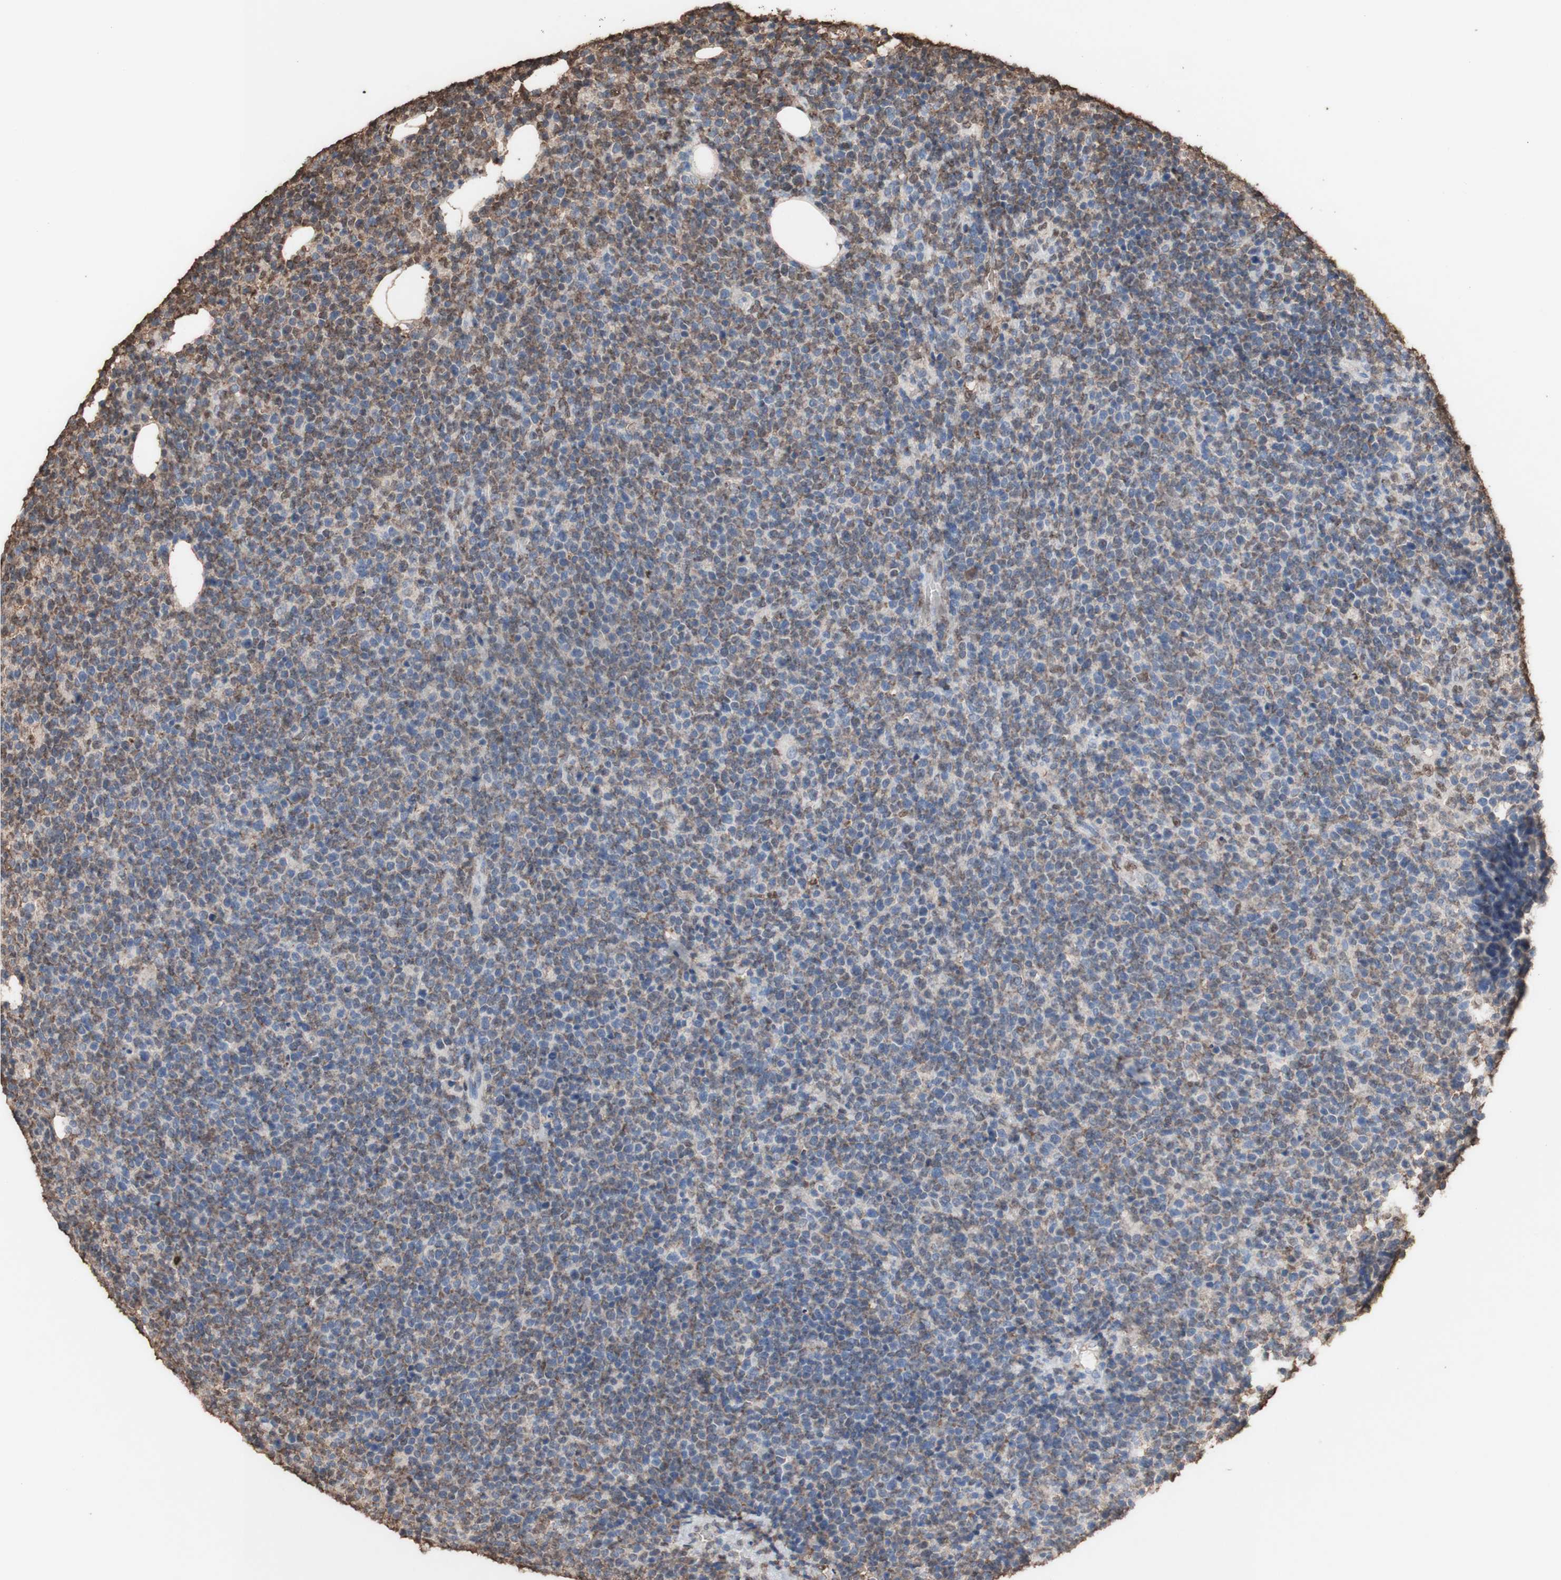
{"staining": {"intensity": "moderate", "quantity": ">75%", "location": "cytoplasmic/membranous"}, "tissue": "lymphoma", "cell_type": "Tumor cells", "image_type": "cancer", "snomed": [{"axis": "morphology", "description": "Malignant lymphoma, non-Hodgkin's type, High grade"}, {"axis": "topography", "description": "Lymph node"}], "caption": "Moderate cytoplasmic/membranous positivity for a protein is present in approximately >75% of tumor cells of high-grade malignant lymphoma, non-Hodgkin's type using immunohistochemistry.", "gene": "PIDD1", "patient": {"sex": "male", "age": 61}}